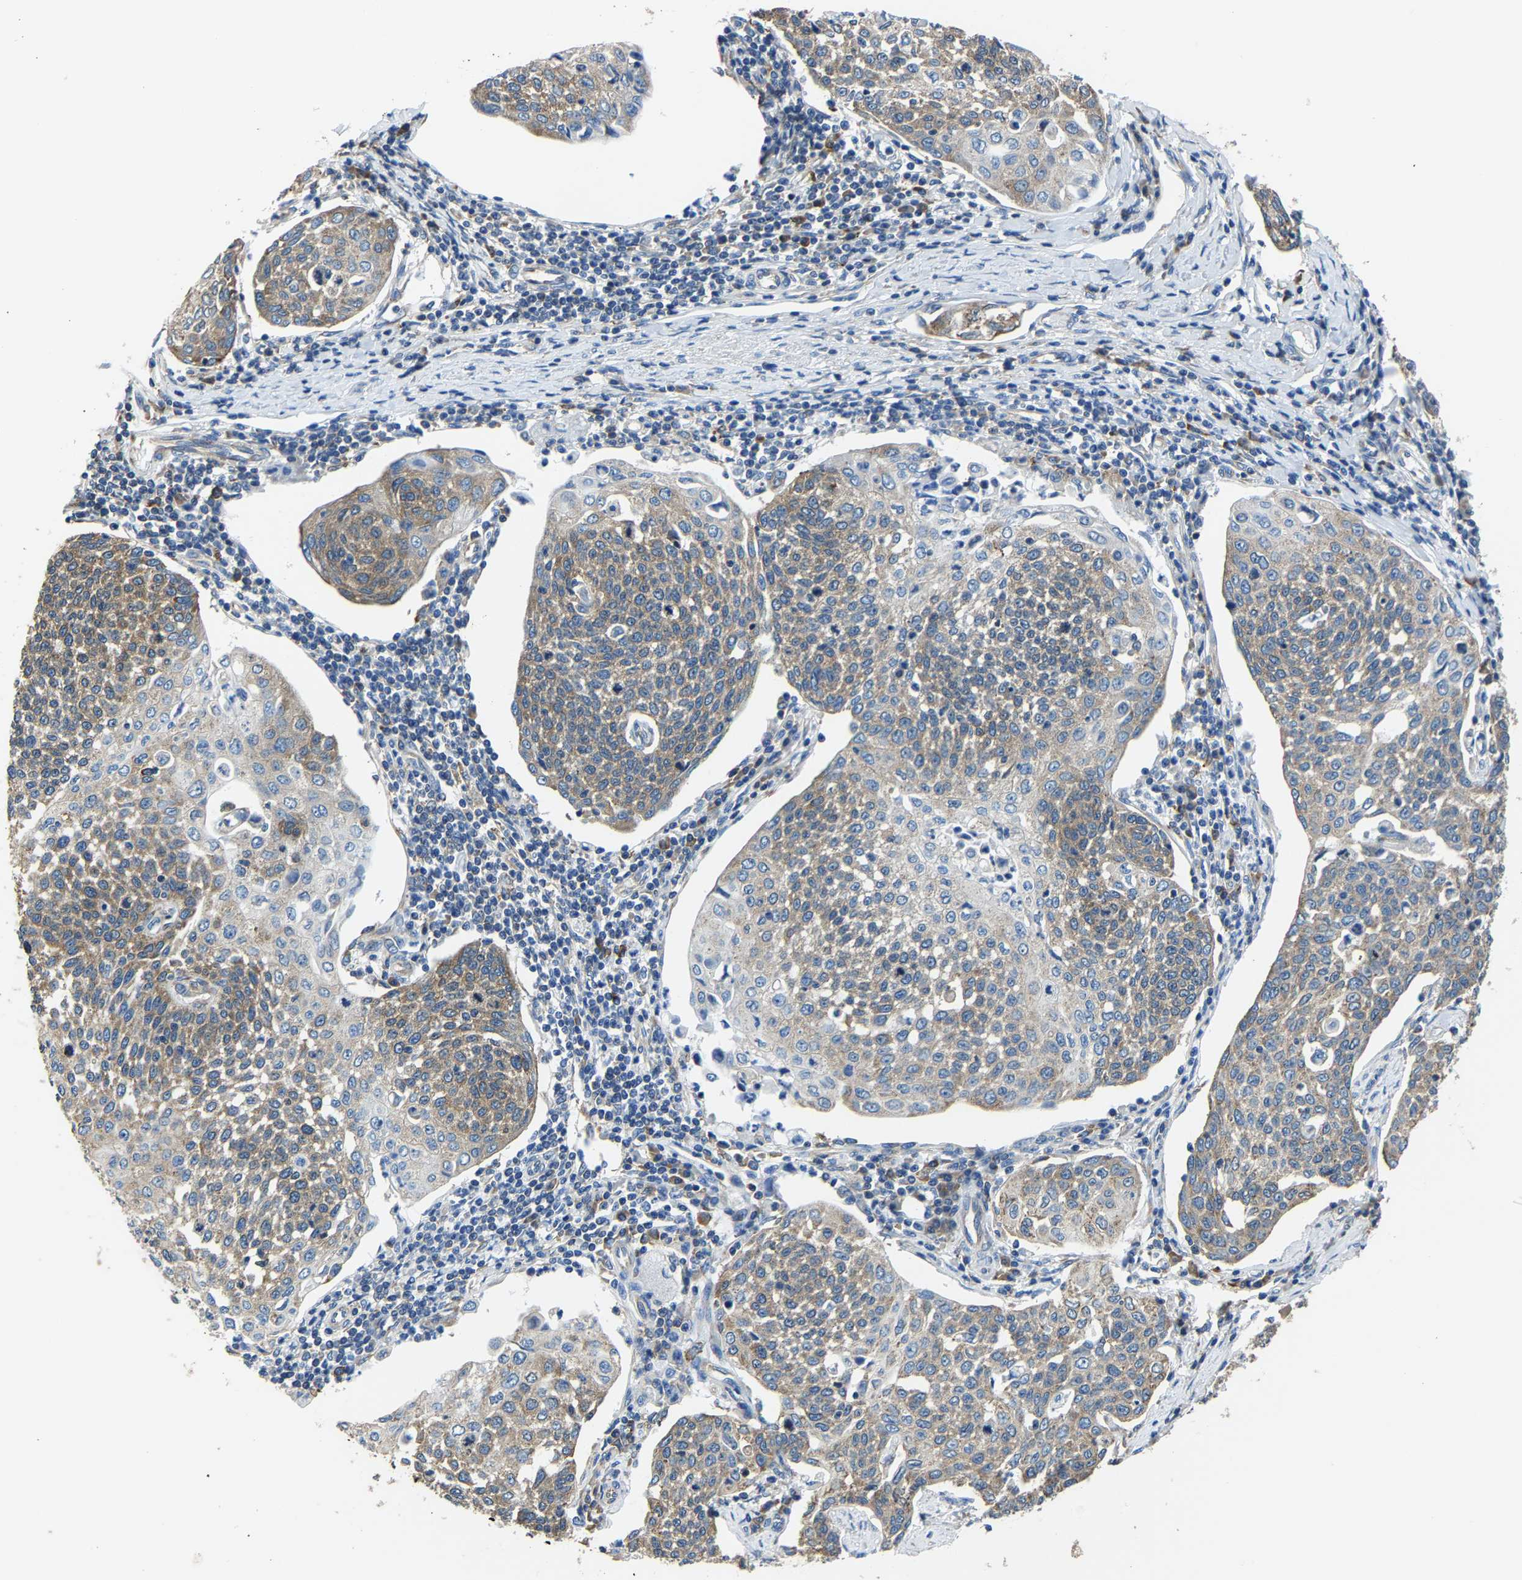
{"staining": {"intensity": "moderate", "quantity": "25%-75%", "location": "cytoplasmic/membranous"}, "tissue": "cervical cancer", "cell_type": "Tumor cells", "image_type": "cancer", "snomed": [{"axis": "morphology", "description": "Squamous cell carcinoma, NOS"}, {"axis": "topography", "description": "Cervix"}], "caption": "Human cervical cancer stained for a protein (brown) demonstrates moderate cytoplasmic/membranous positive staining in about 25%-75% of tumor cells.", "gene": "G3BP2", "patient": {"sex": "female", "age": 34}}